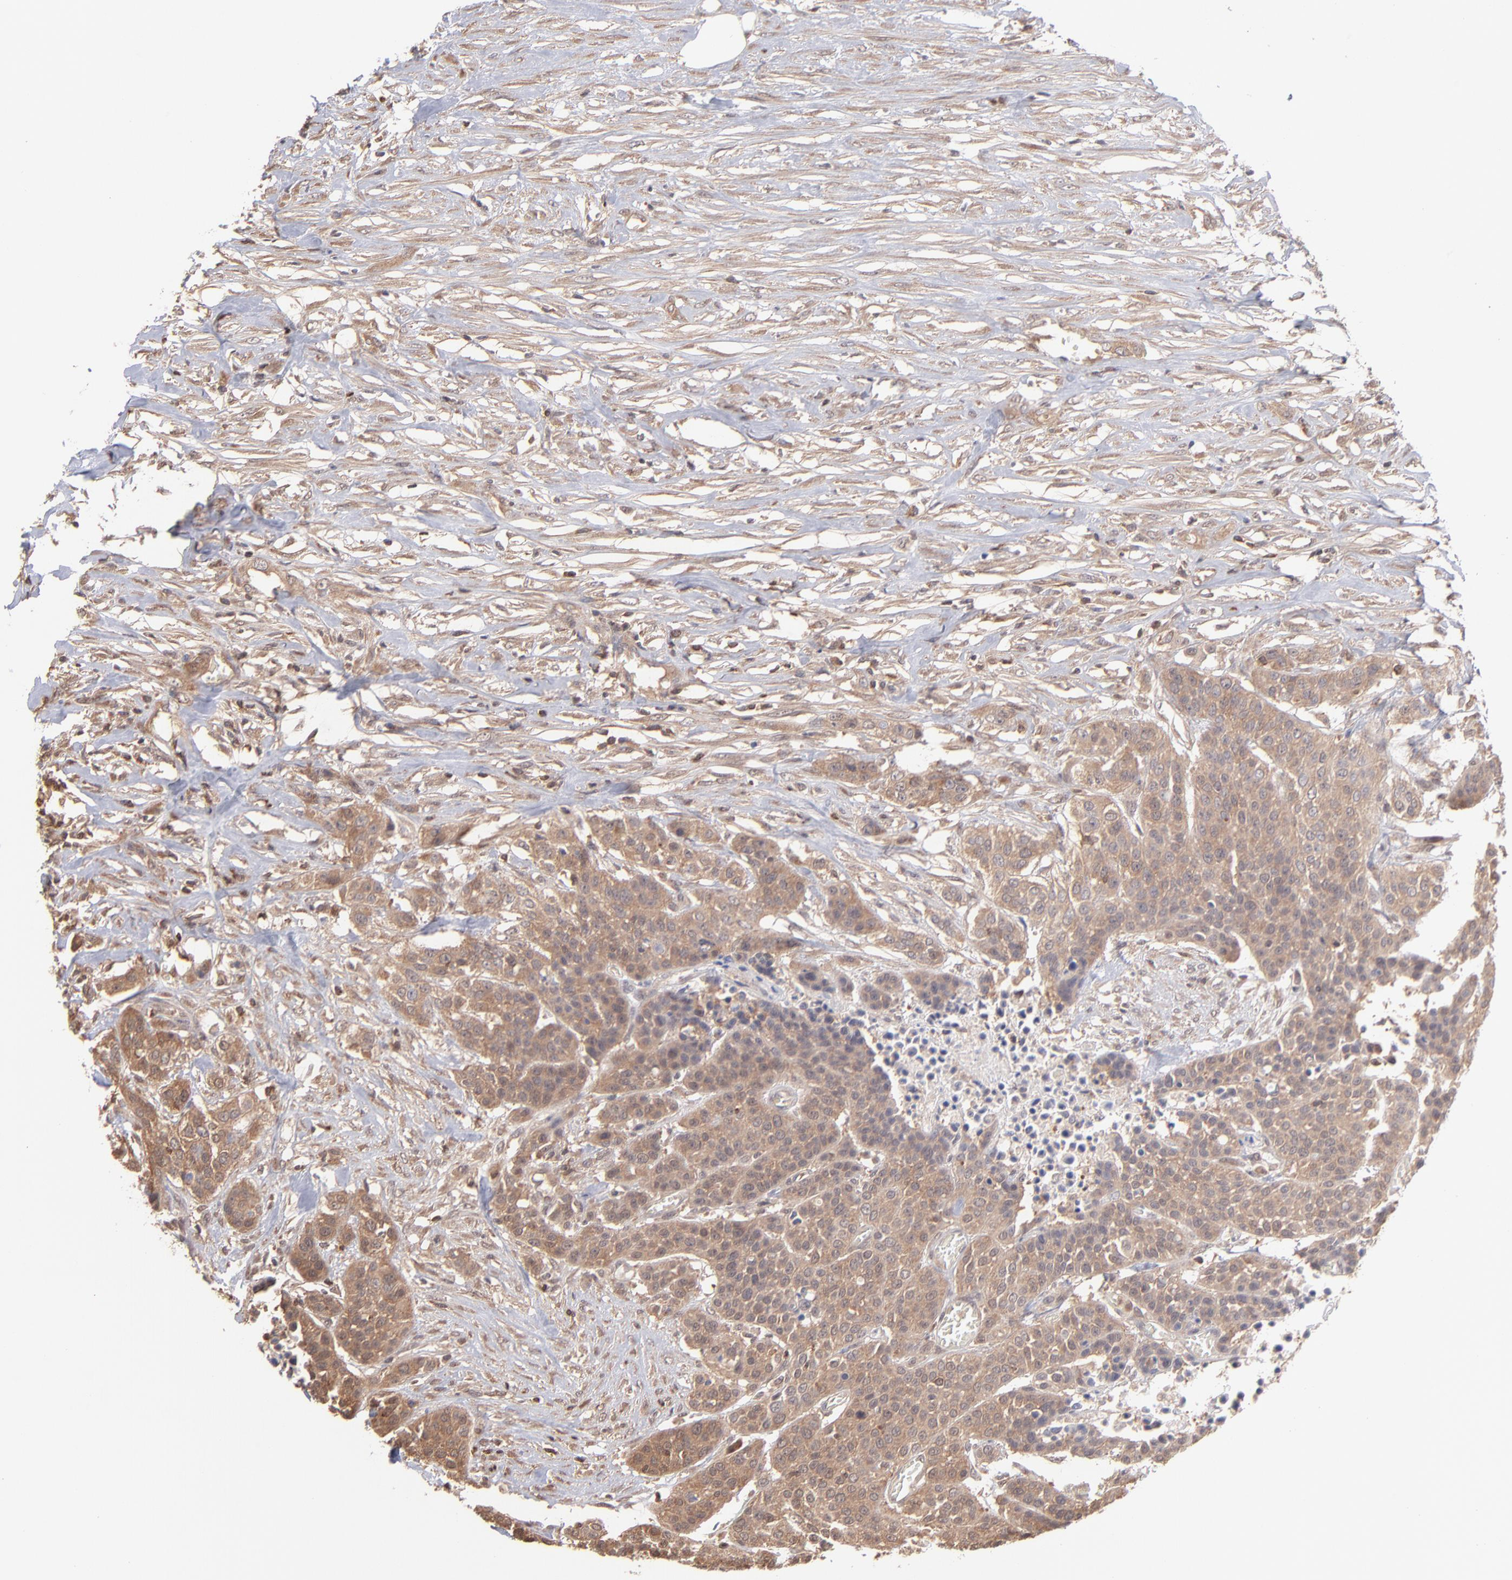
{"staining": {"intensity": "strong", "quantity": ">75%", "location": "cytoplasmic/membranous"}, "tissue": "urothelial cancer", "cell_type": "Tumor cells", "image_type": "cancer", "snomed": [{"axis": "morphology", "description": "Urothelial carcinoma, High grade"}, {"axis": "topography", "description": "Urinary bladder"}], "caption": "DAB immunohistochemical staining of urothelial carcinoma (high-grade) reveals strong cytoplasmic/membranous protein staining in about >75% of tumor cells.", "gene": "MAP2K2", "patient": {"sex": "male", "age": 74}}